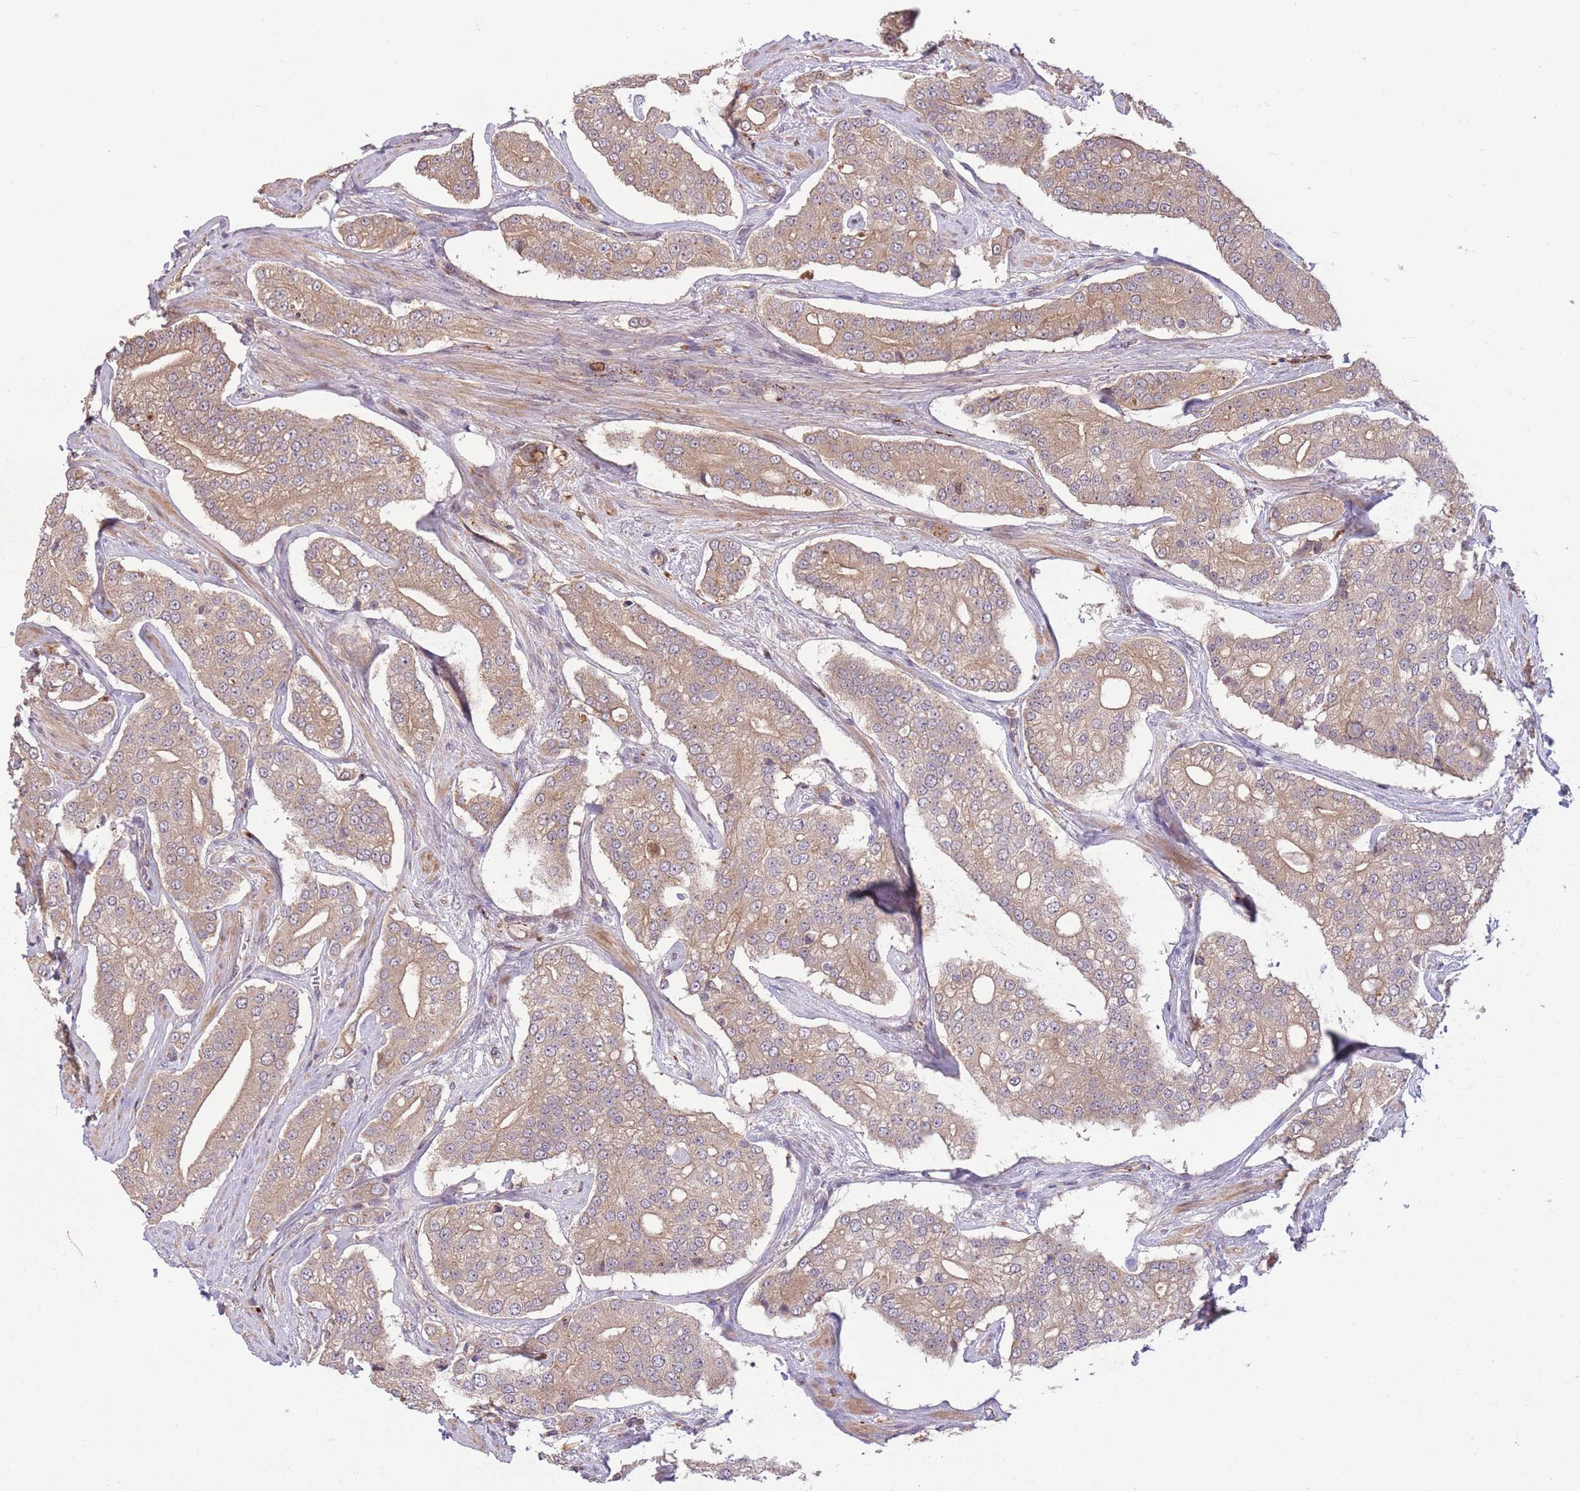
{"staining": {"intensity": "weak", "quantity": ">75%", "location": "cytoplasmic/membranous"}, "tissue": "prostate cancer", "cell_type": "Tumor cells", "image_type": "cancer", "snomed": [{"axis": "morphology", "description": "Adenocarcinoma, High grade"}, {"axis": "topography", "description": "Prostate"}], "caption": "Immunohistochemical staining of high-grade adenocarcinoma (prostate) exhibits weak cytoplasmic/membranous protein positivity in about >75% of tumor cells. The staining was performed using DAB (3,3'-diaminobenzidine), with brown indicating positive protein expression. Nuclei are stained blue with hematoxylin.", "gene": "POLR3F", "patient": {"sex": "male", "age": 71}}